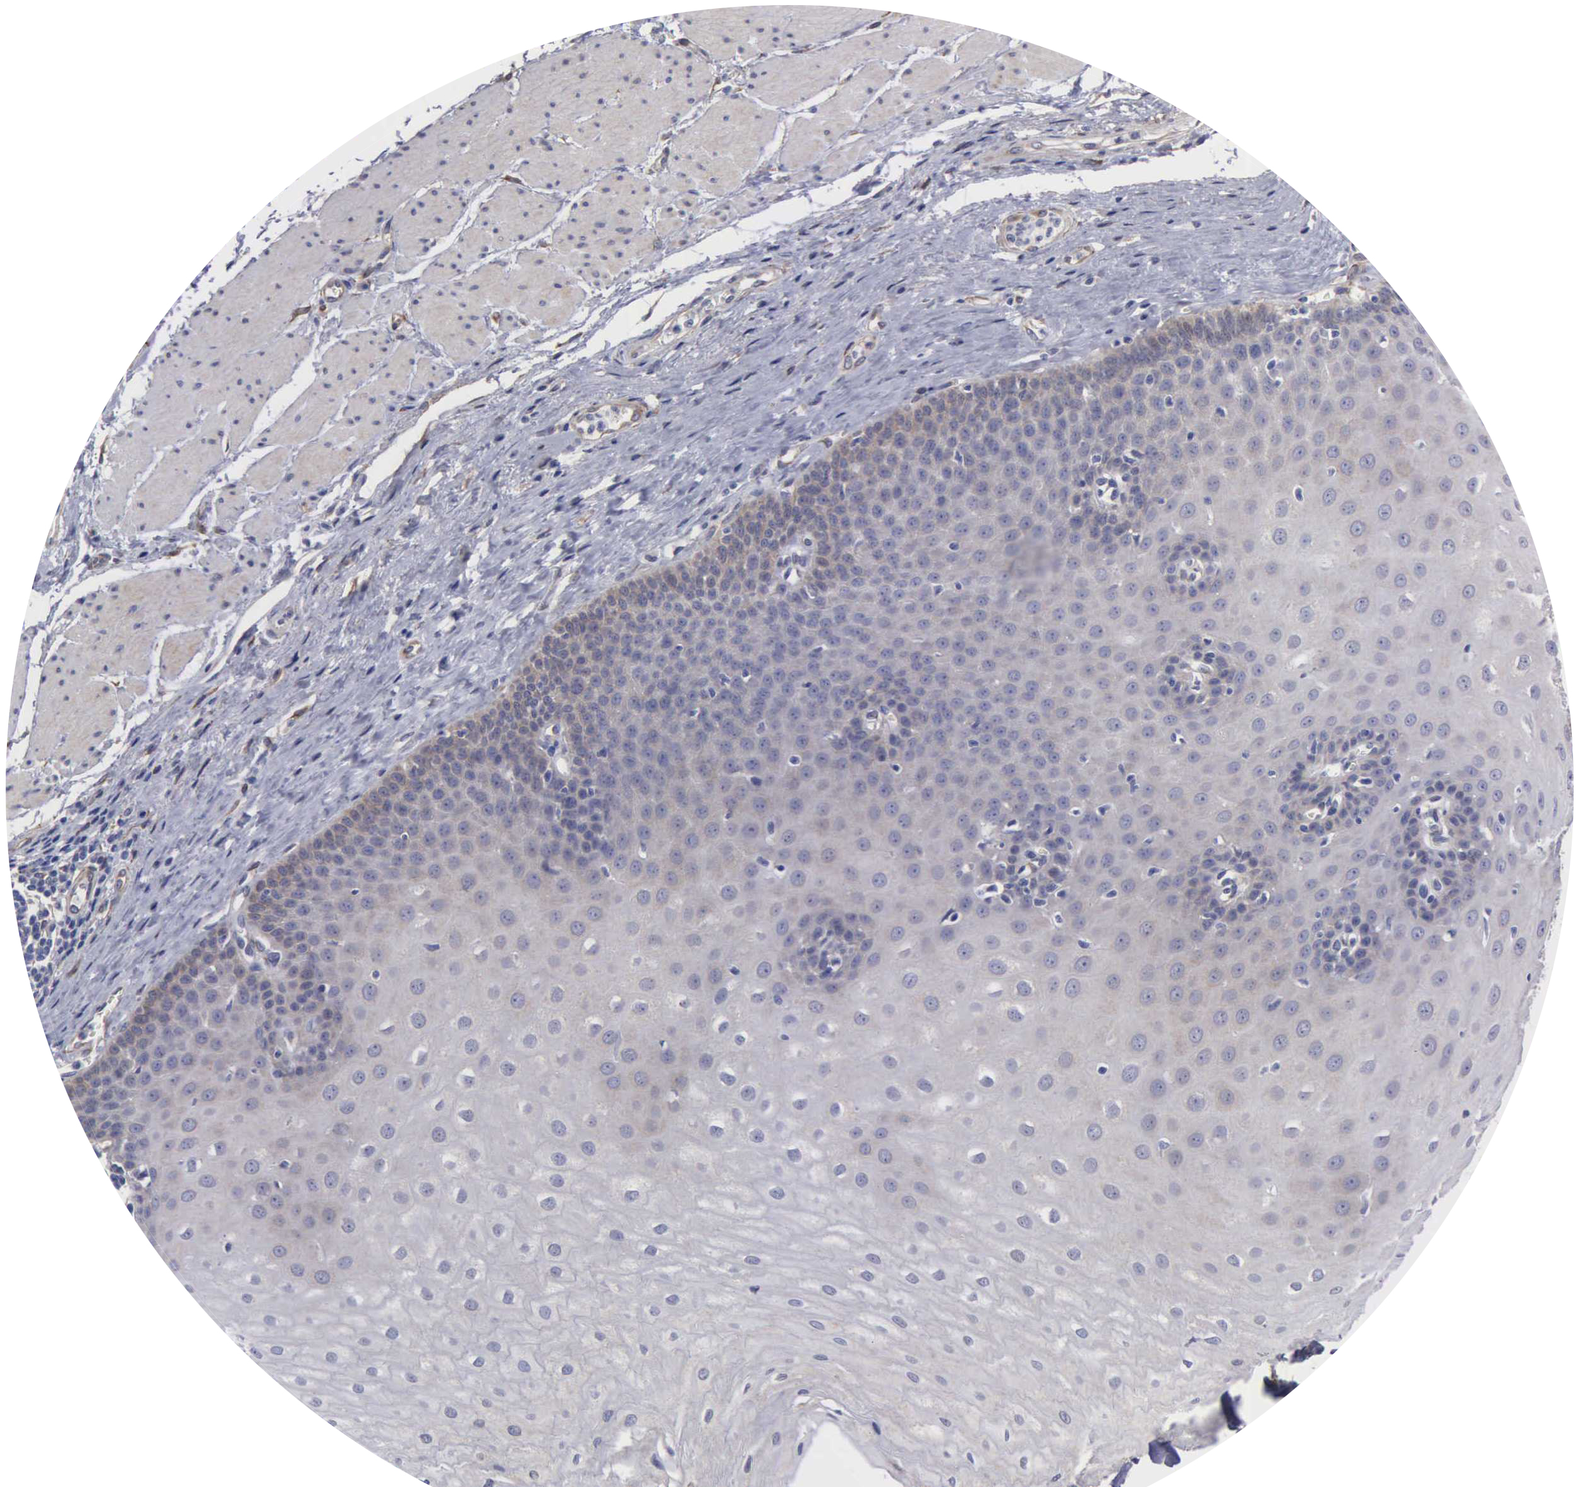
{"staining": {"intensity": "weak", "quantity": "<25%", "location": "cytoplasmic/membranous"}, "tissue": "esophagus", "cell_type": "Squamous epithelial cells", "image_type": "normal", "snomed": [{"axis": "morphology", "description": "Normal tissue, NOS"}, {"axis": "topography", "description": "Esophagus"}], "caption": "DAB (3,3'-diaminobenzidine) immunohistochemical staining of normal human esophagus displays no significant positivity in squamous epithelial cells.", "gene": "LIN52", "patient": {"sex": "male", "age": 65}}